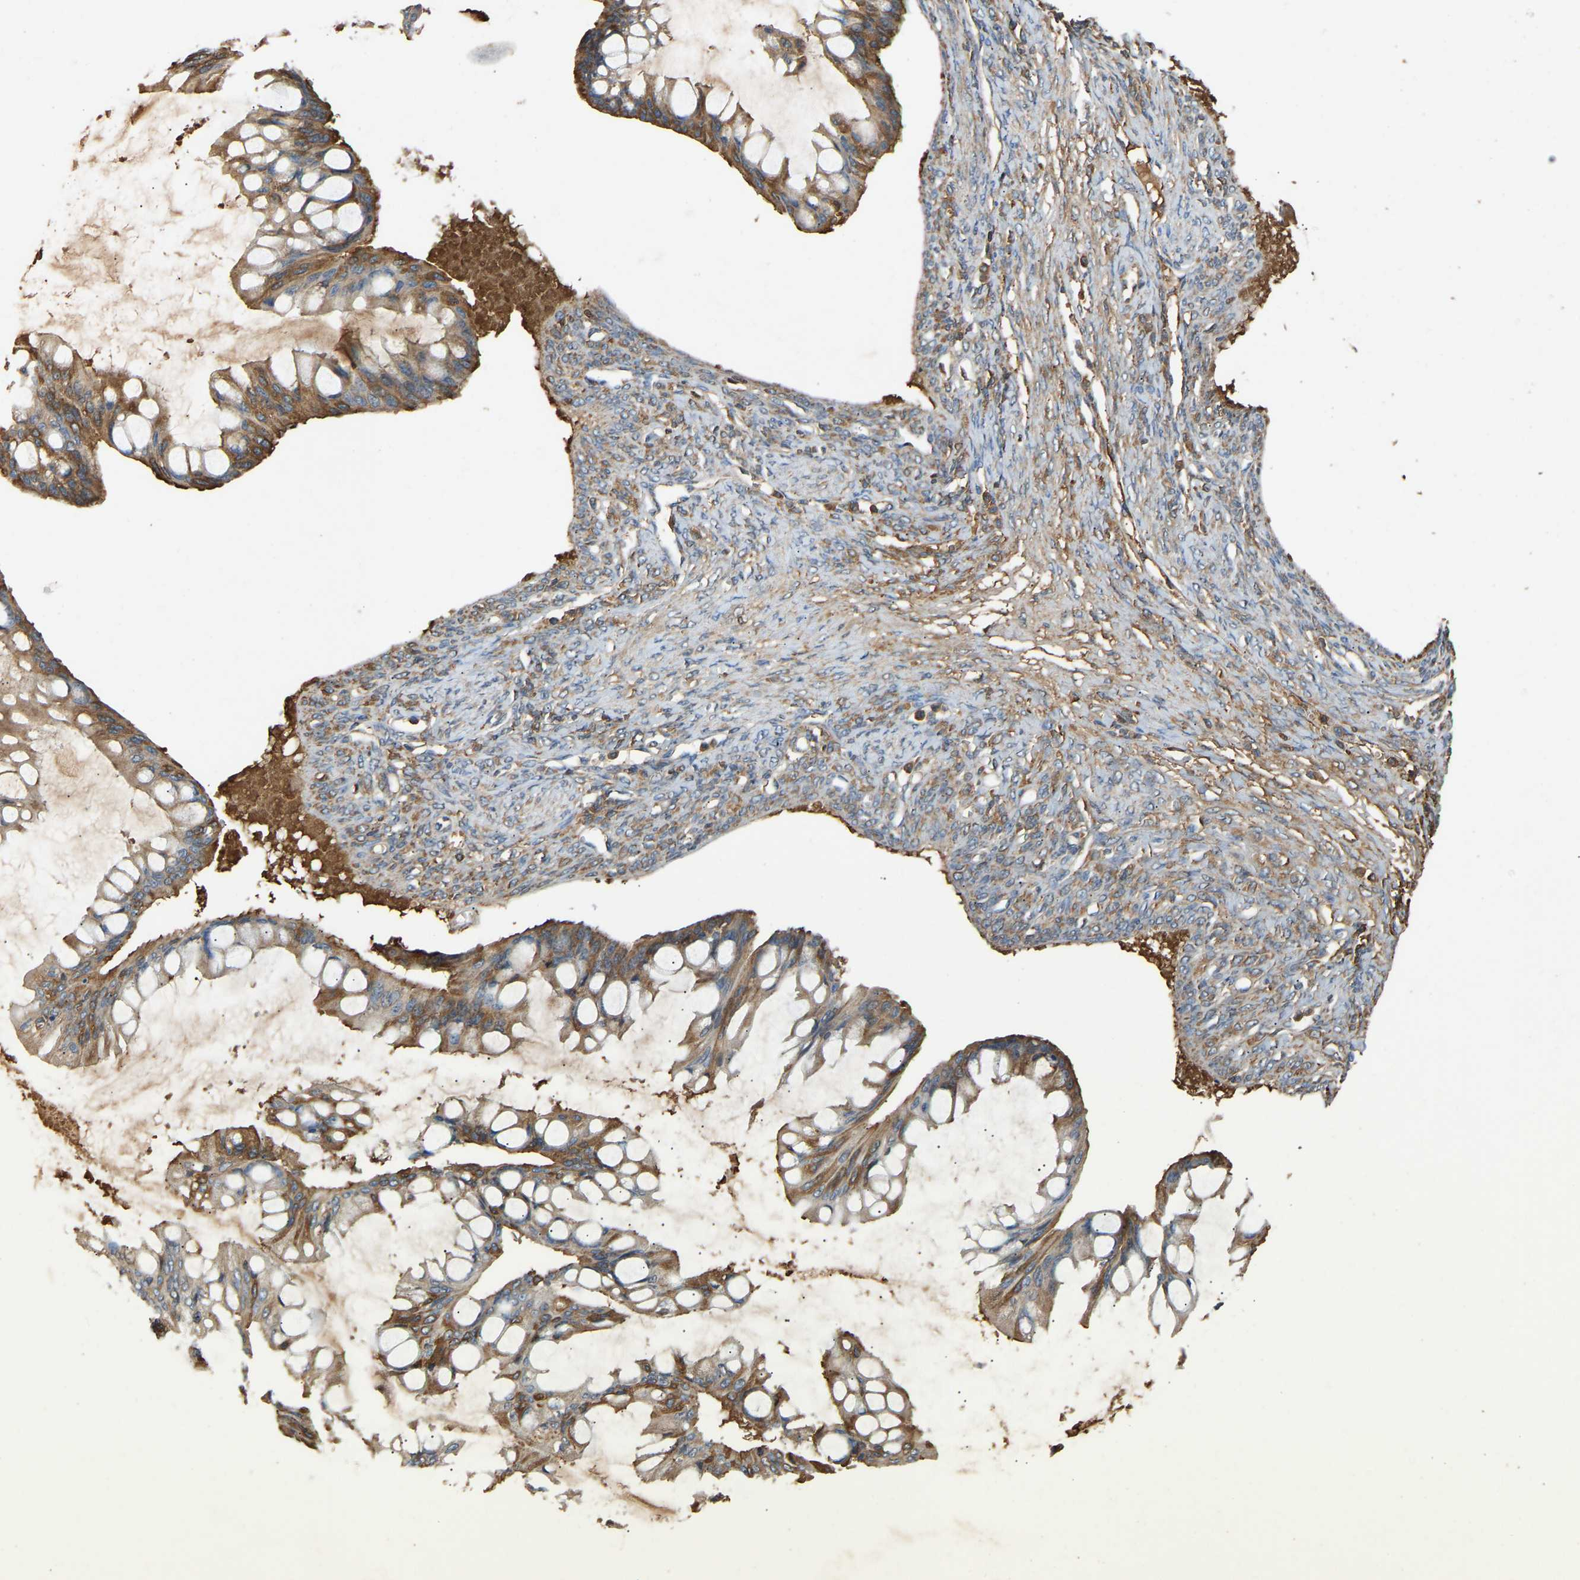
{"staining": {"intensity": "moderate", "quantity": ">75%", "location": "cytoplasmic/membranous"}, "tissue": "ovarian cancer", "cell_type": "Tumor cells", "image_type": "cancer", "snomed": [{"axis": "morphology", "description": "Cystadenocarcinoma, mucinous, NOS"}, {"axis": "topography", "description": "Ovary"}], "caption": "A high-resolution photomicrograph shows immunohistochemistry staining of ovarian mucinous cystadenocarcinoma, which exhibits moderate cytoplasmic/membranous positivity in about >75% of tumor cells. The staining was performed using DAB (3,3'-diaminobenzidine) to visualize the protein expression in brown, while the nuclei were stained in blue with hematoxylin (Magnification: 20x).", "gene": "TMEM268", "patient": {"sex": "female", "age": 73}}